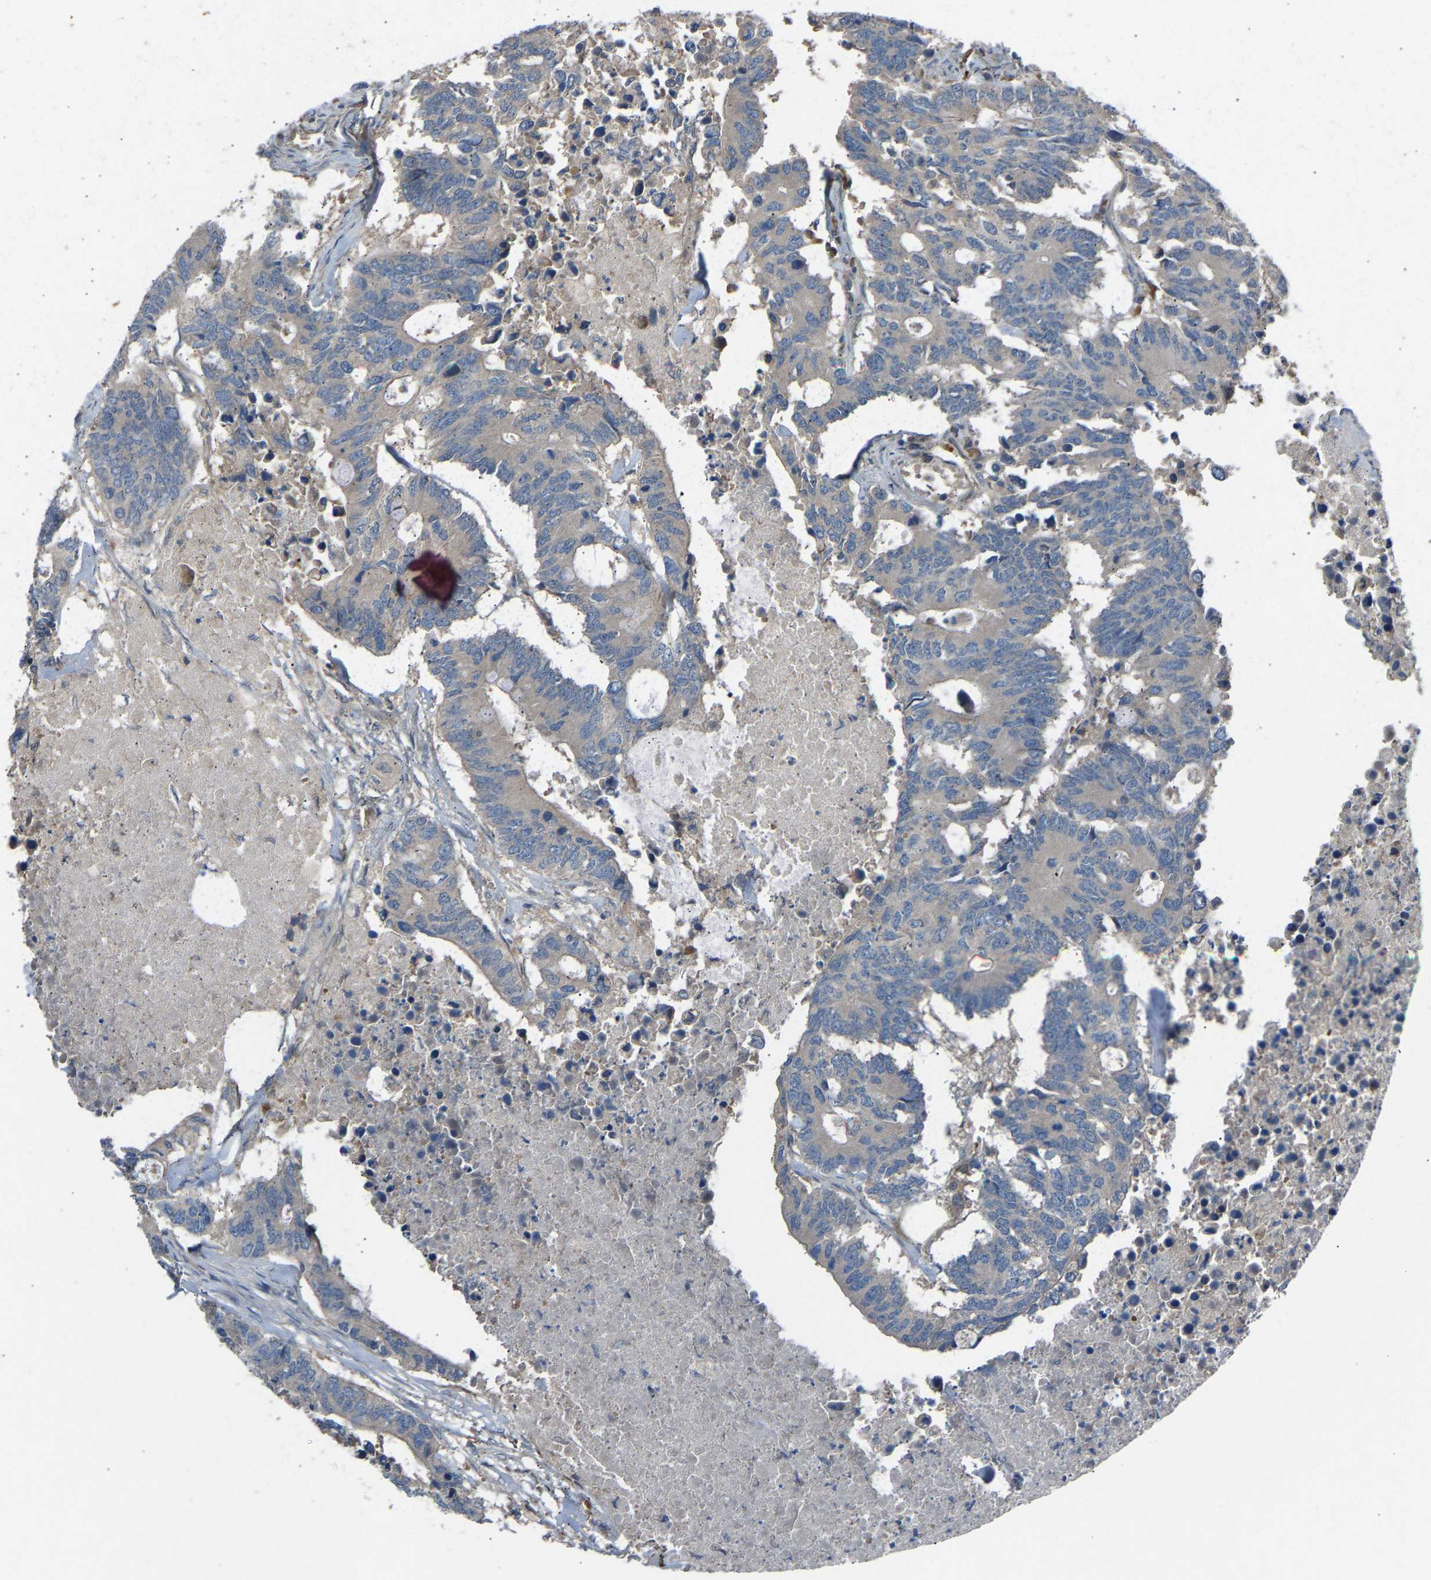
{"staining": {"intensity": "negative", "quantity": "none", "location": "none"}, "tissue": "colorectal cancer", "cell_type": "Tumor cells", "image_type": "cancer", "snomed": [{"axis": "morphology", "description": "Adenocarcinoma, NOS"}, {"axis": "topography", "description": "Colon"}], "caption": "Immunohistochemistry (IHC) photomicrograph of neoplastic tissue: colorectal cancer (adenocarcinoma) stained with DAB reveals no significant protein positivity in tumor cells. The staining was performed using DAB (3,3'-diaminobenzidine) to visualize the protein expression in brown, while the nuclei were stained in blue with hematoxylin (Magnification: 20x).", "gene": "GAS2L1", "patient": {"sex": "male", "age": 71}}